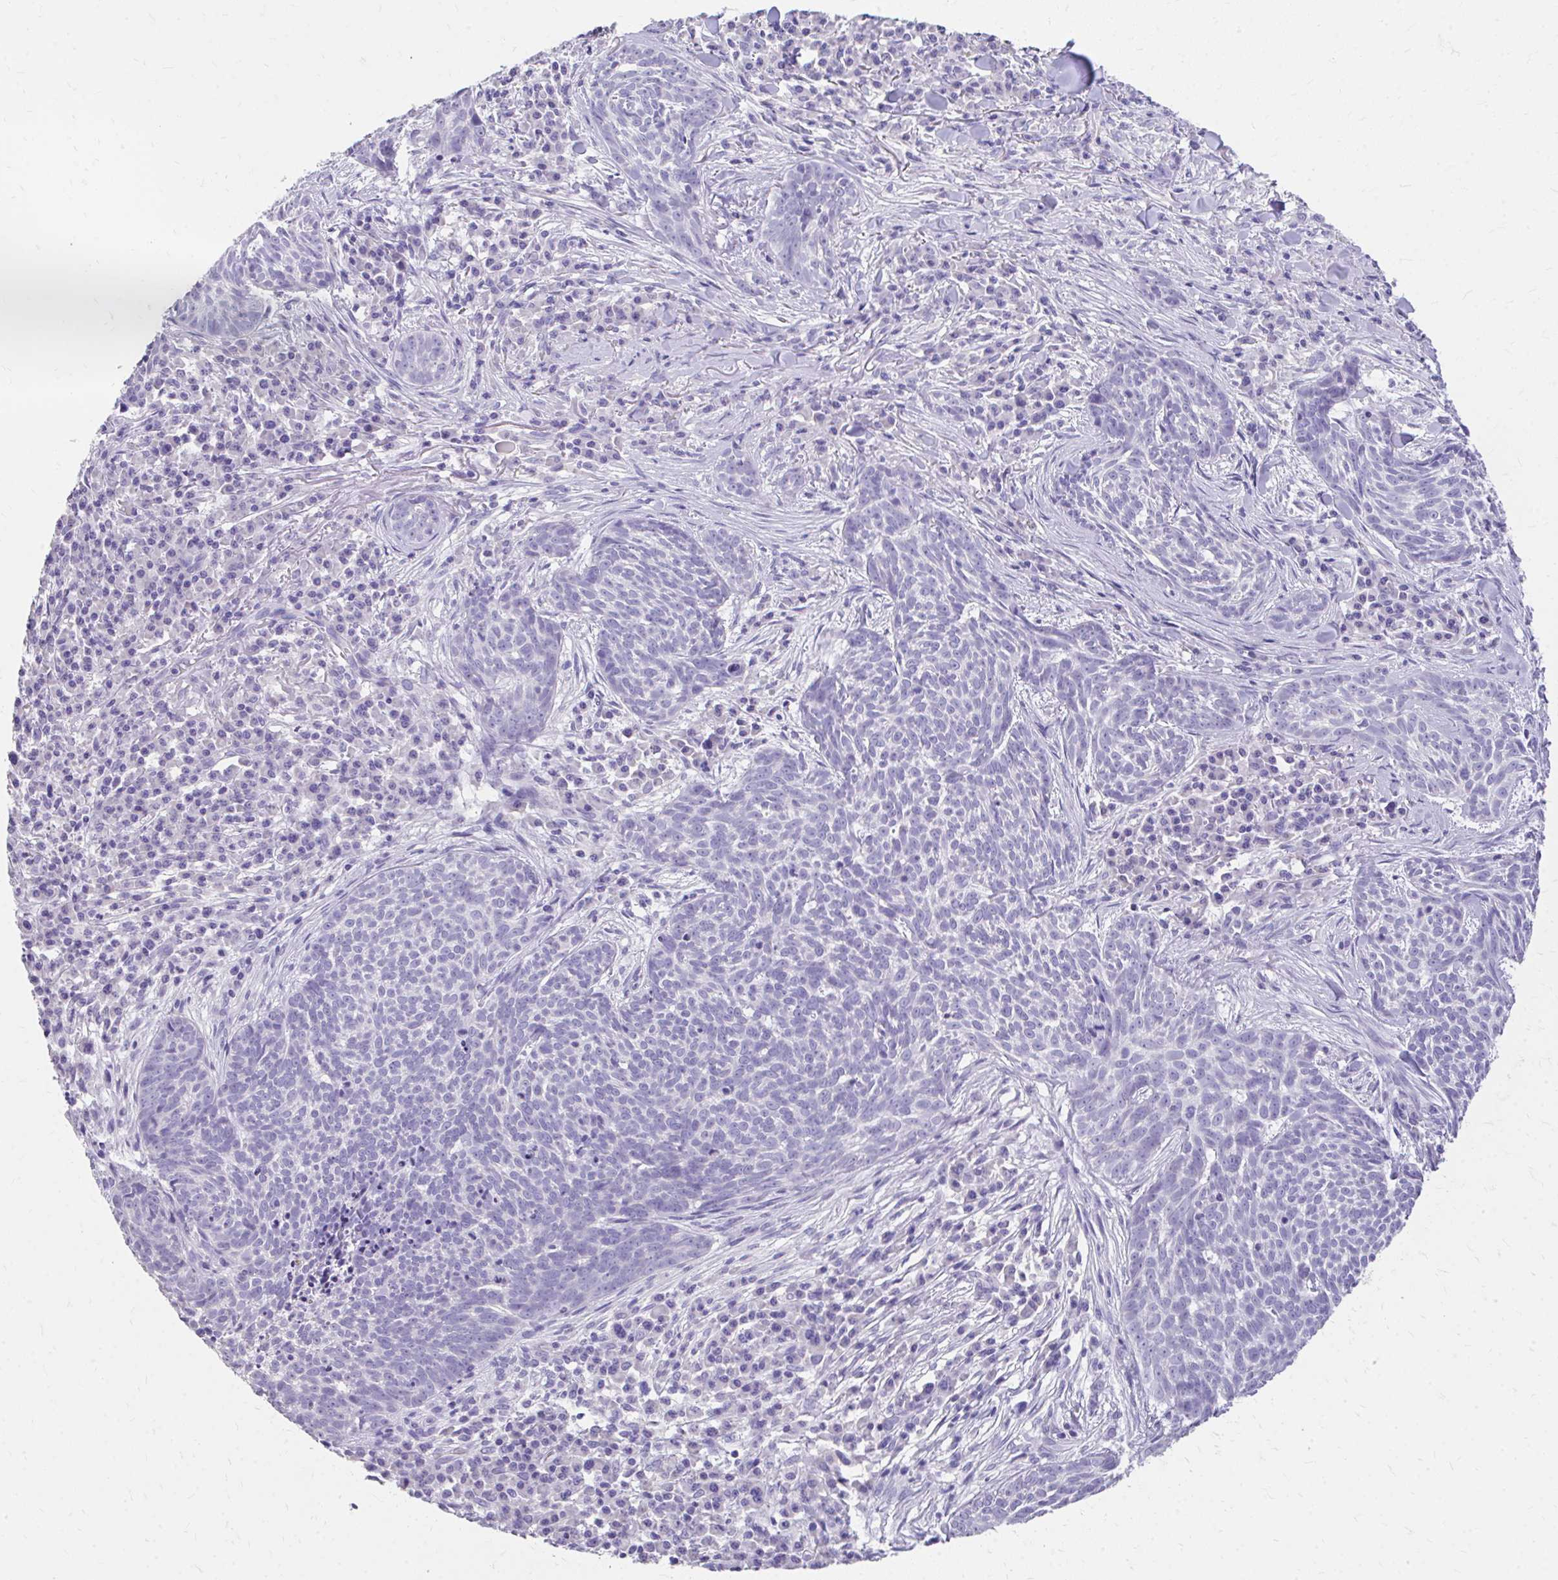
{"staining": {"intensity": "negative", "quantity": "none", "location": "none"}, "tissue": "skin cancer", "cell_type": "Tumor cells", "image_type": "cancer", "snomed": [{"axis": "morphology", "description": "Basal cell carcinoma"}, {"axis": "topography", "description": "Skin"}], "caption": "Basal cell carcinoma (skin) was stained to show a protein in brown. There is no significant expression in tumor cells.", "gene": "CFH", "patient": {"sex": "female", "age": 93}}